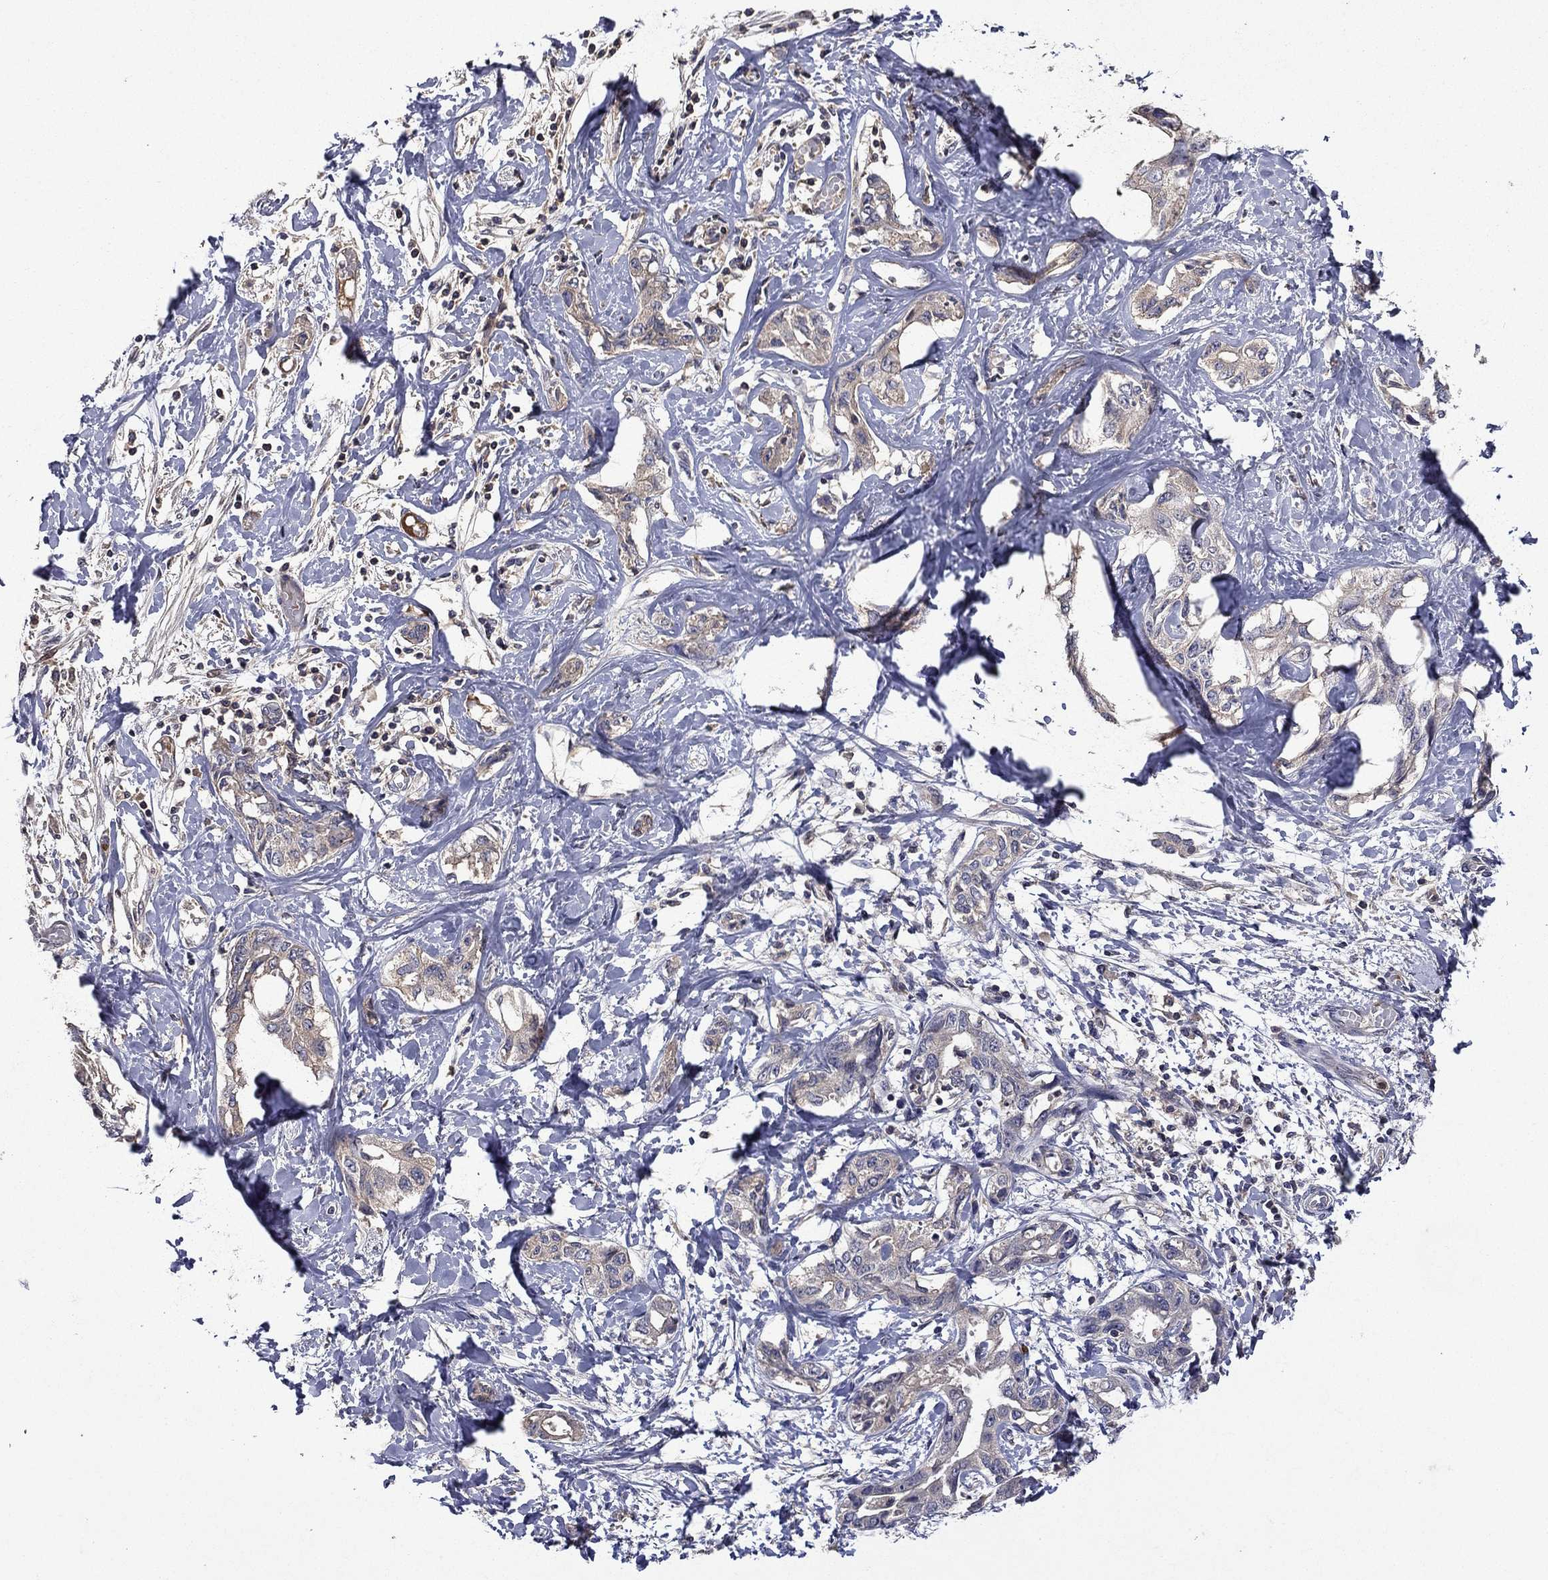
{"staining": {"intensity": "weak", "quantity": "25%-75%", "location": "cytoplasmic/membranous"}, "tissue": "liver cancer", "cell_type": "Tumor cells", "image_type": "cancer", "snomed": [{"axis": "morphology", "description": "Cholangiocarcinoma"}, {"axis": "topography", "description": "Liver"}], "caption": "Cholangiocarcinoma (liver) stained for a protein shows weak cytoplasmic/membranous positivity in tumor cells. (IHC, brightfield microscopy, high magnification).", "gene": "SATB1", "patient": {"sex": "male", "age": 59}}